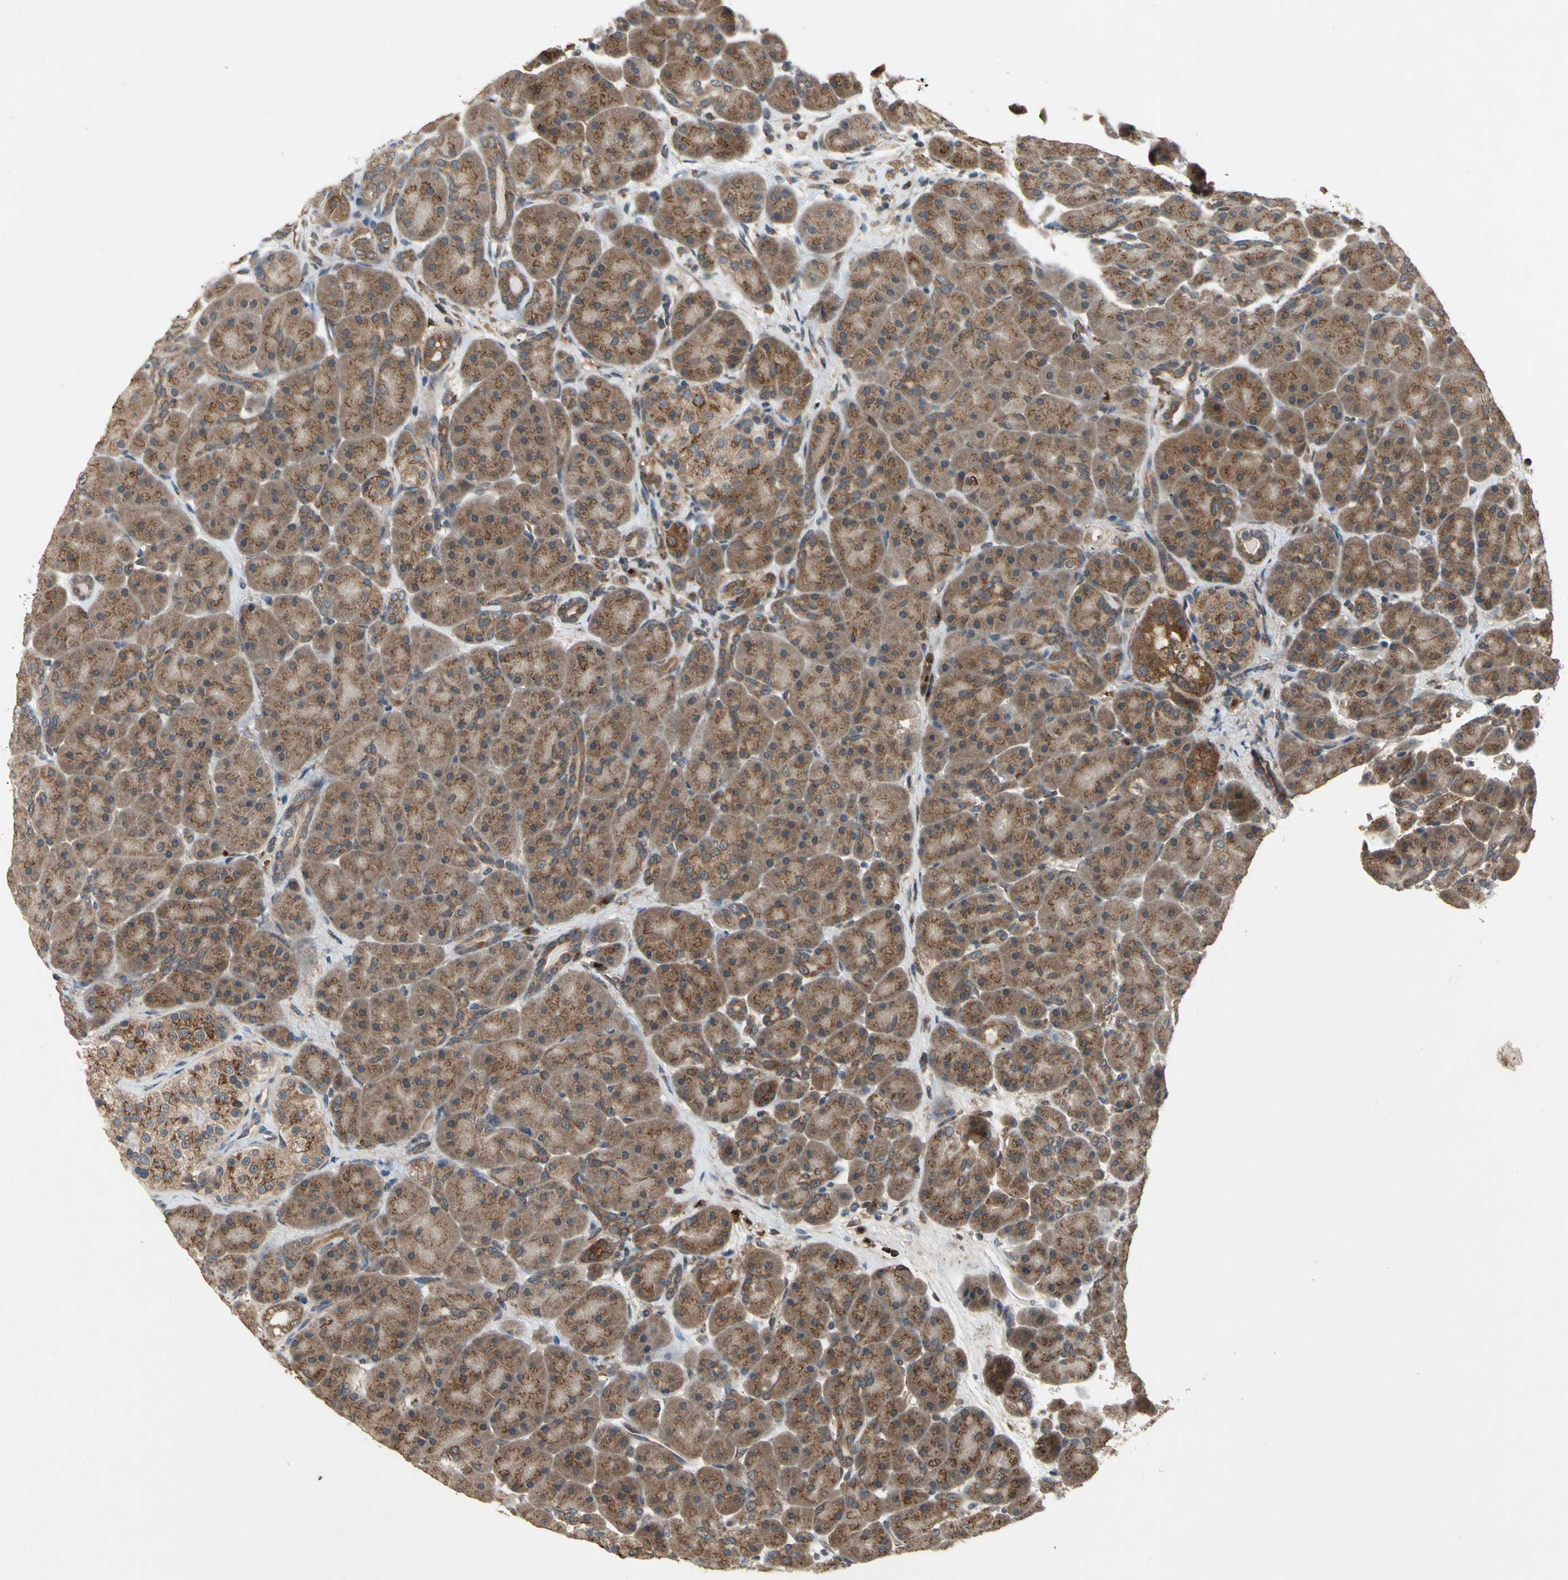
{"staining": {"intensity": "moderate", "quantity": ">75%", "location": "cytoplasmic/membranous"}, "tissue": "pancreas", "cell_type": "Exocrine glandular cells", "image_type": "normal", "snomed": [{"axis": "morphology", "description": "Normal tissue, NOS"}, {"axis": "topography", "description": "Pancreas"}], "caption": "Human pancreas stained with a brown dye exhibits moderate cytoplasmic/membranous positive positivity in approximately >75% of exocrine glandular cells.", "gene": "NFKBIE", "patient": {"sex": "male", "age": 66}}